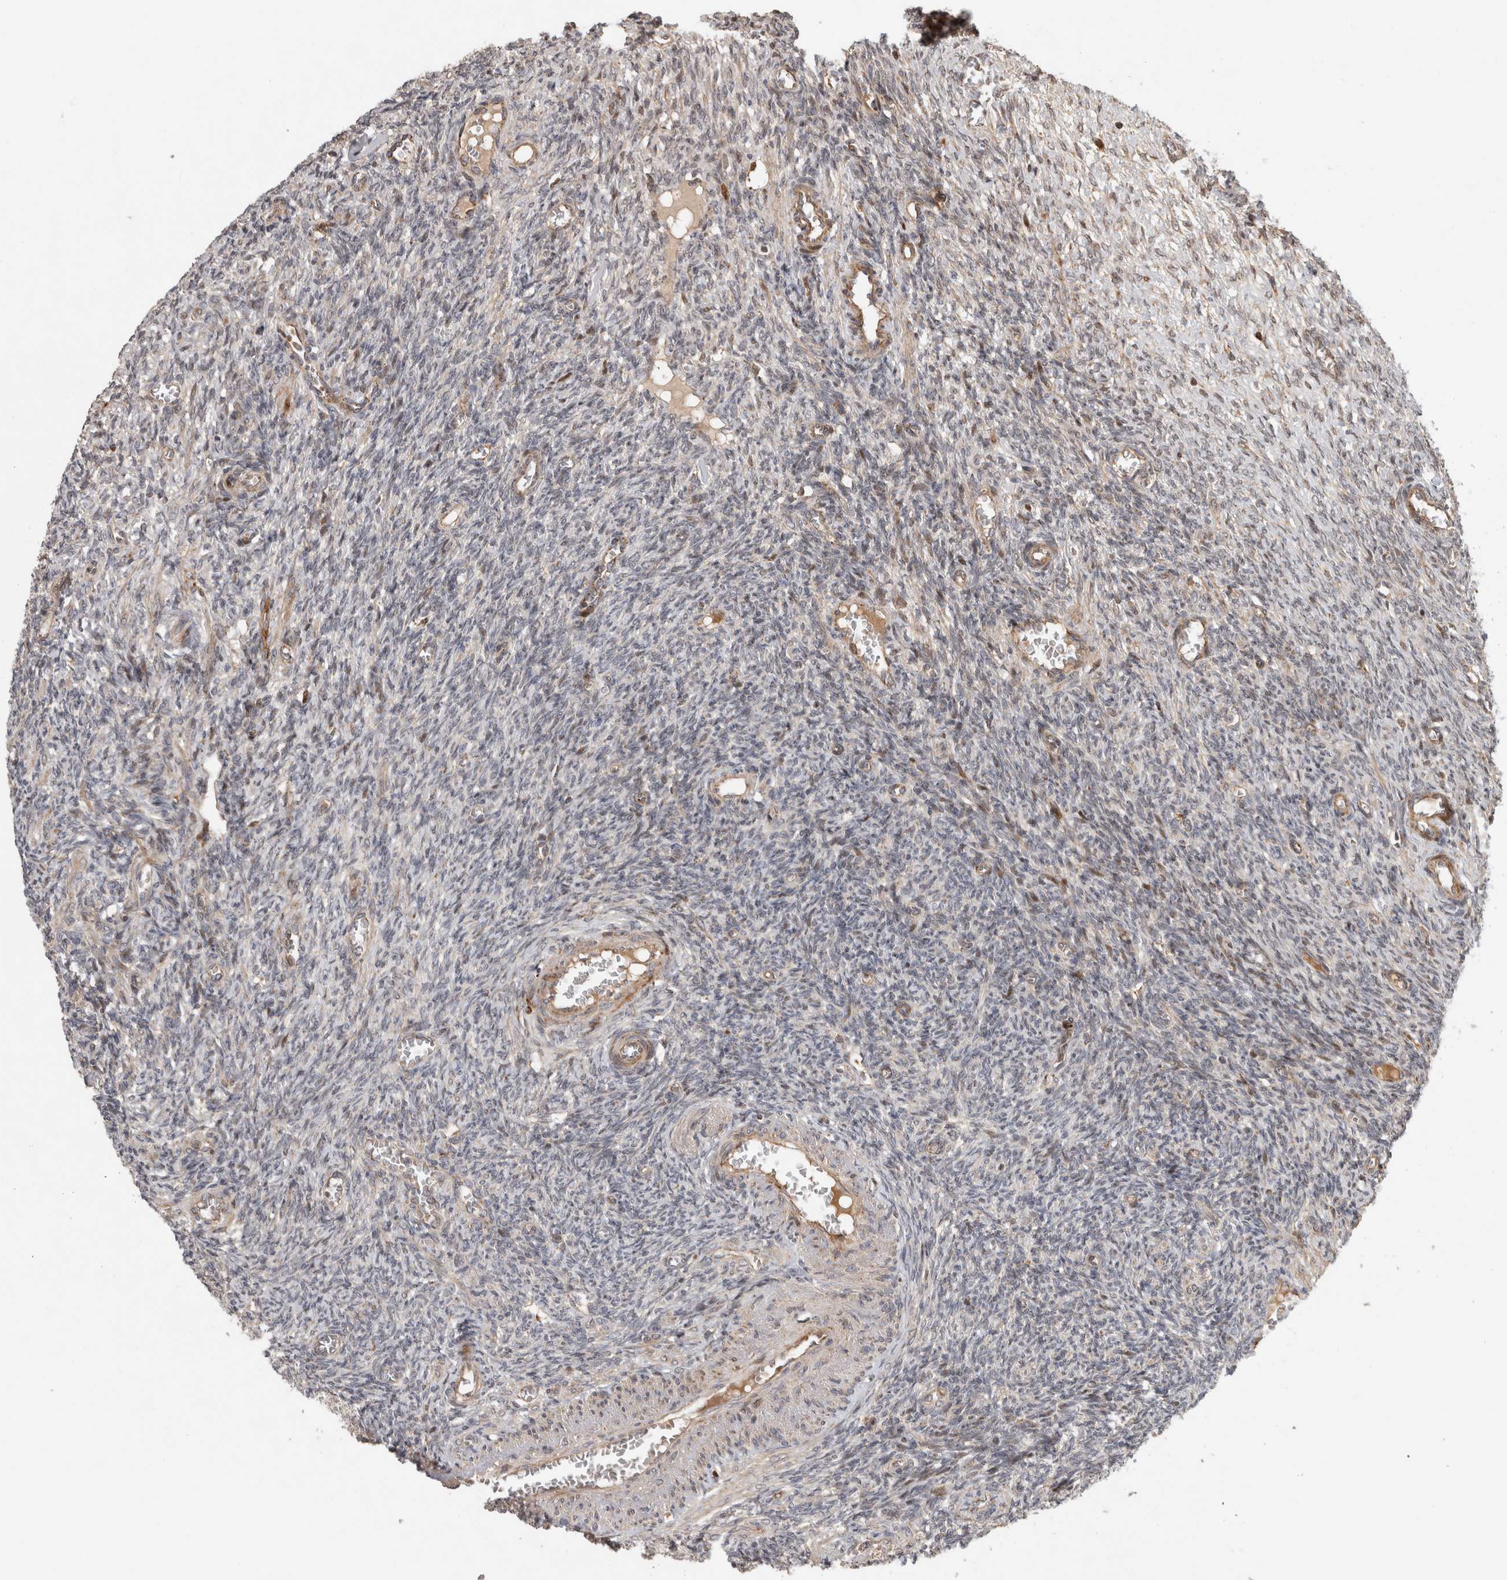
{"staining": {"intensity": "weak", "quantity": "<25%", "location": "cytoplasmic/membranous"}, "tissue": "ovary", "cell_type": "Ovarian stroma cells", "image_type": "normal", "snomed": [{"axis": "morphology", "description": "Normal tissue, NOS"}, {"axis": "topography", "description": "Ovary"}], "caption": "The image demonstrates no staining of ovarian stroma cells in unremarkable ovary. Nuclei are stained in blue.", "gene": "INSRR", "patient": {"sex": "female", "age": 27}}